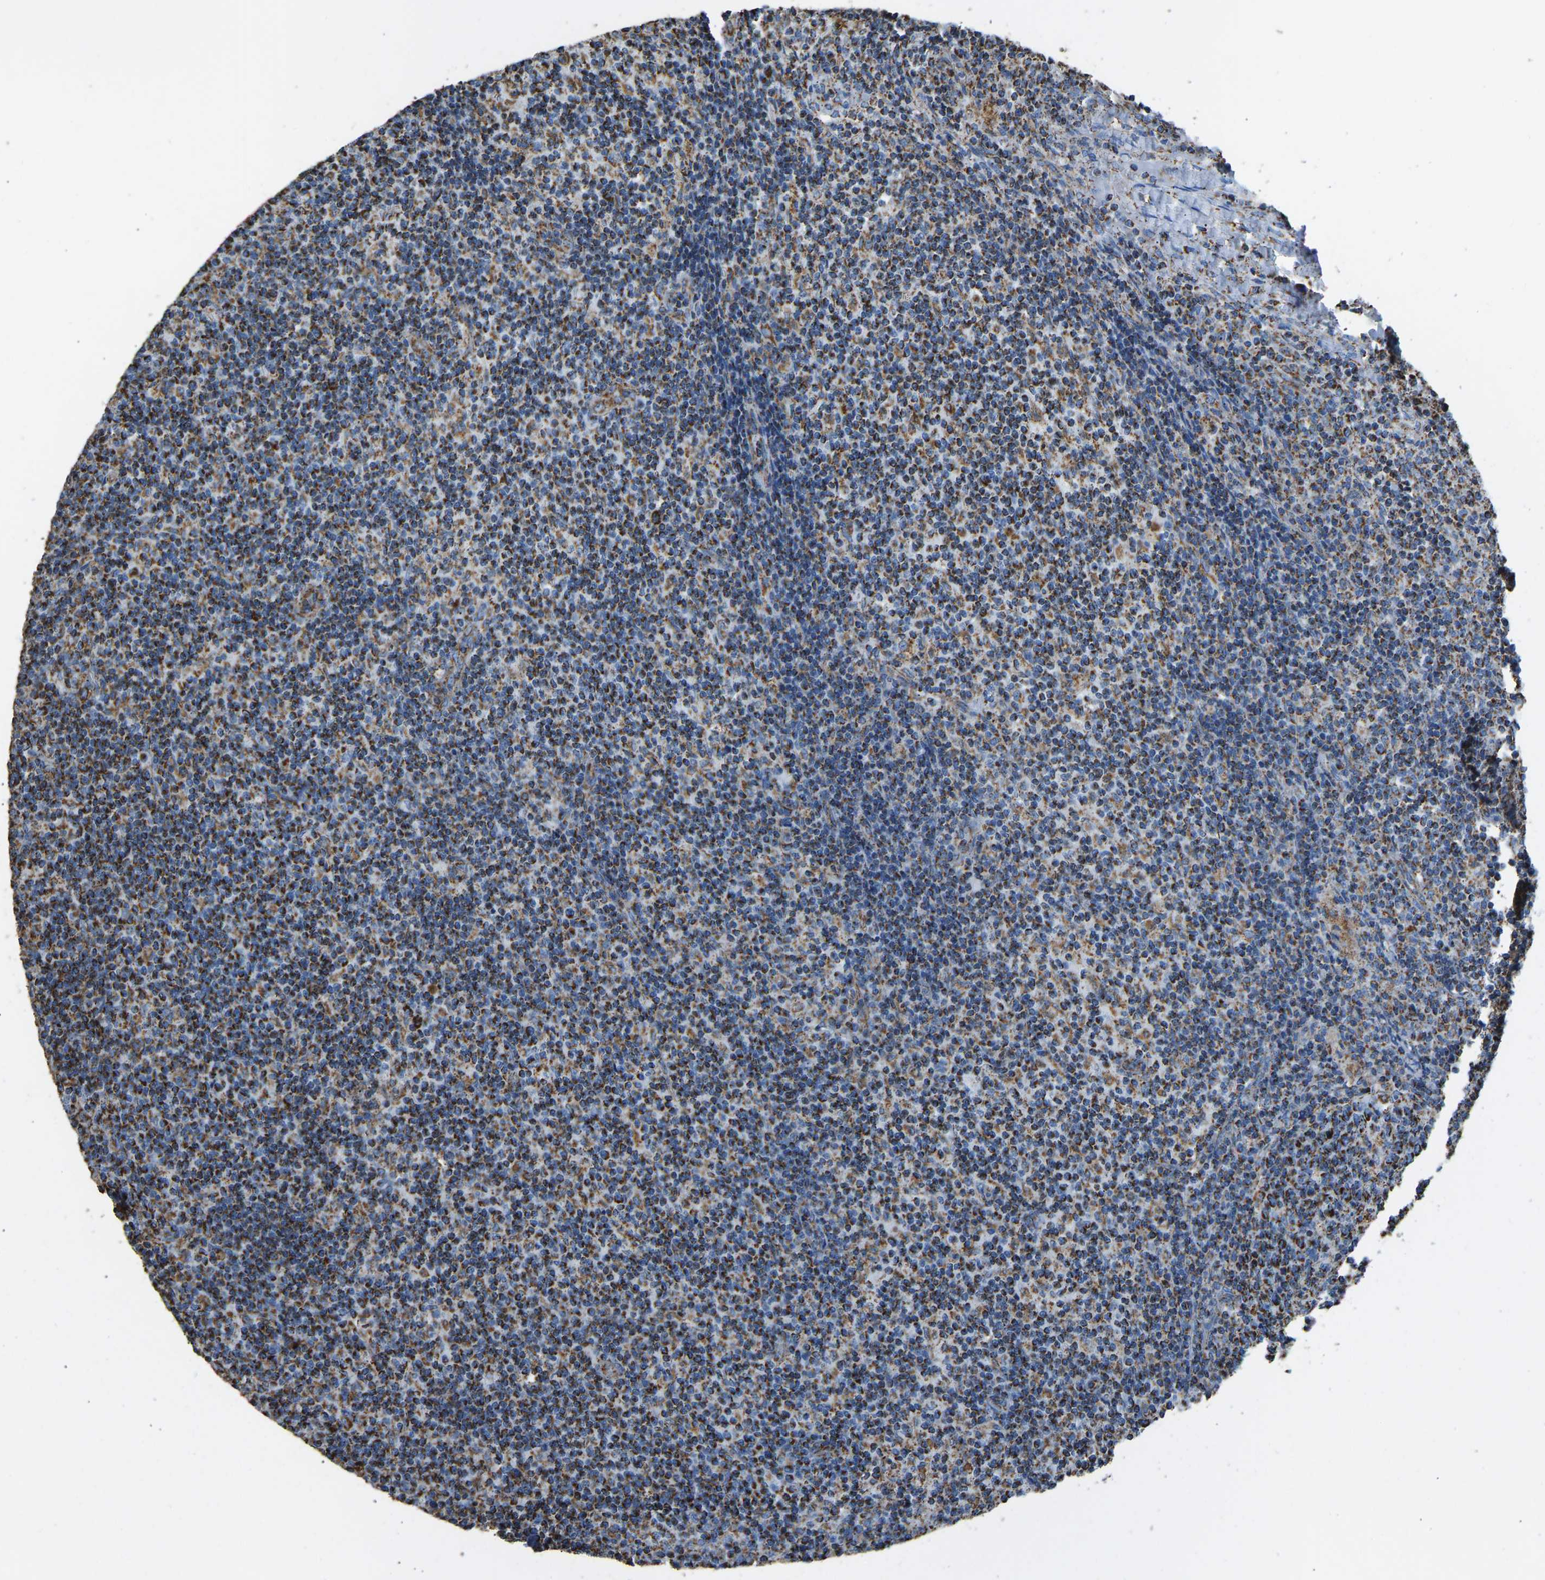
{"staining": {"intensity": "strong", "quantity": "25%-75%", "location": "cytoplasmic/membranous"}, "tissue": "lymph node", "cell_type": "Germinal center cells", "image_type": "normal", "snomed": [{"axis": "morphology", "description": "Normal tissue, NOS"}, {"axis": "morphology", "description": "Inflammation, NOS"}, {"axis": "topography", "description": "Lymph node"}], "caption": "An image of lymph node stained for a protein demonstrates strong cytoplasmic/membranous brown staining in germinal center cells. Nuclei are stained in blue.", "gene": "IRX6", "patient": {"sex": "male", "age": 55}}